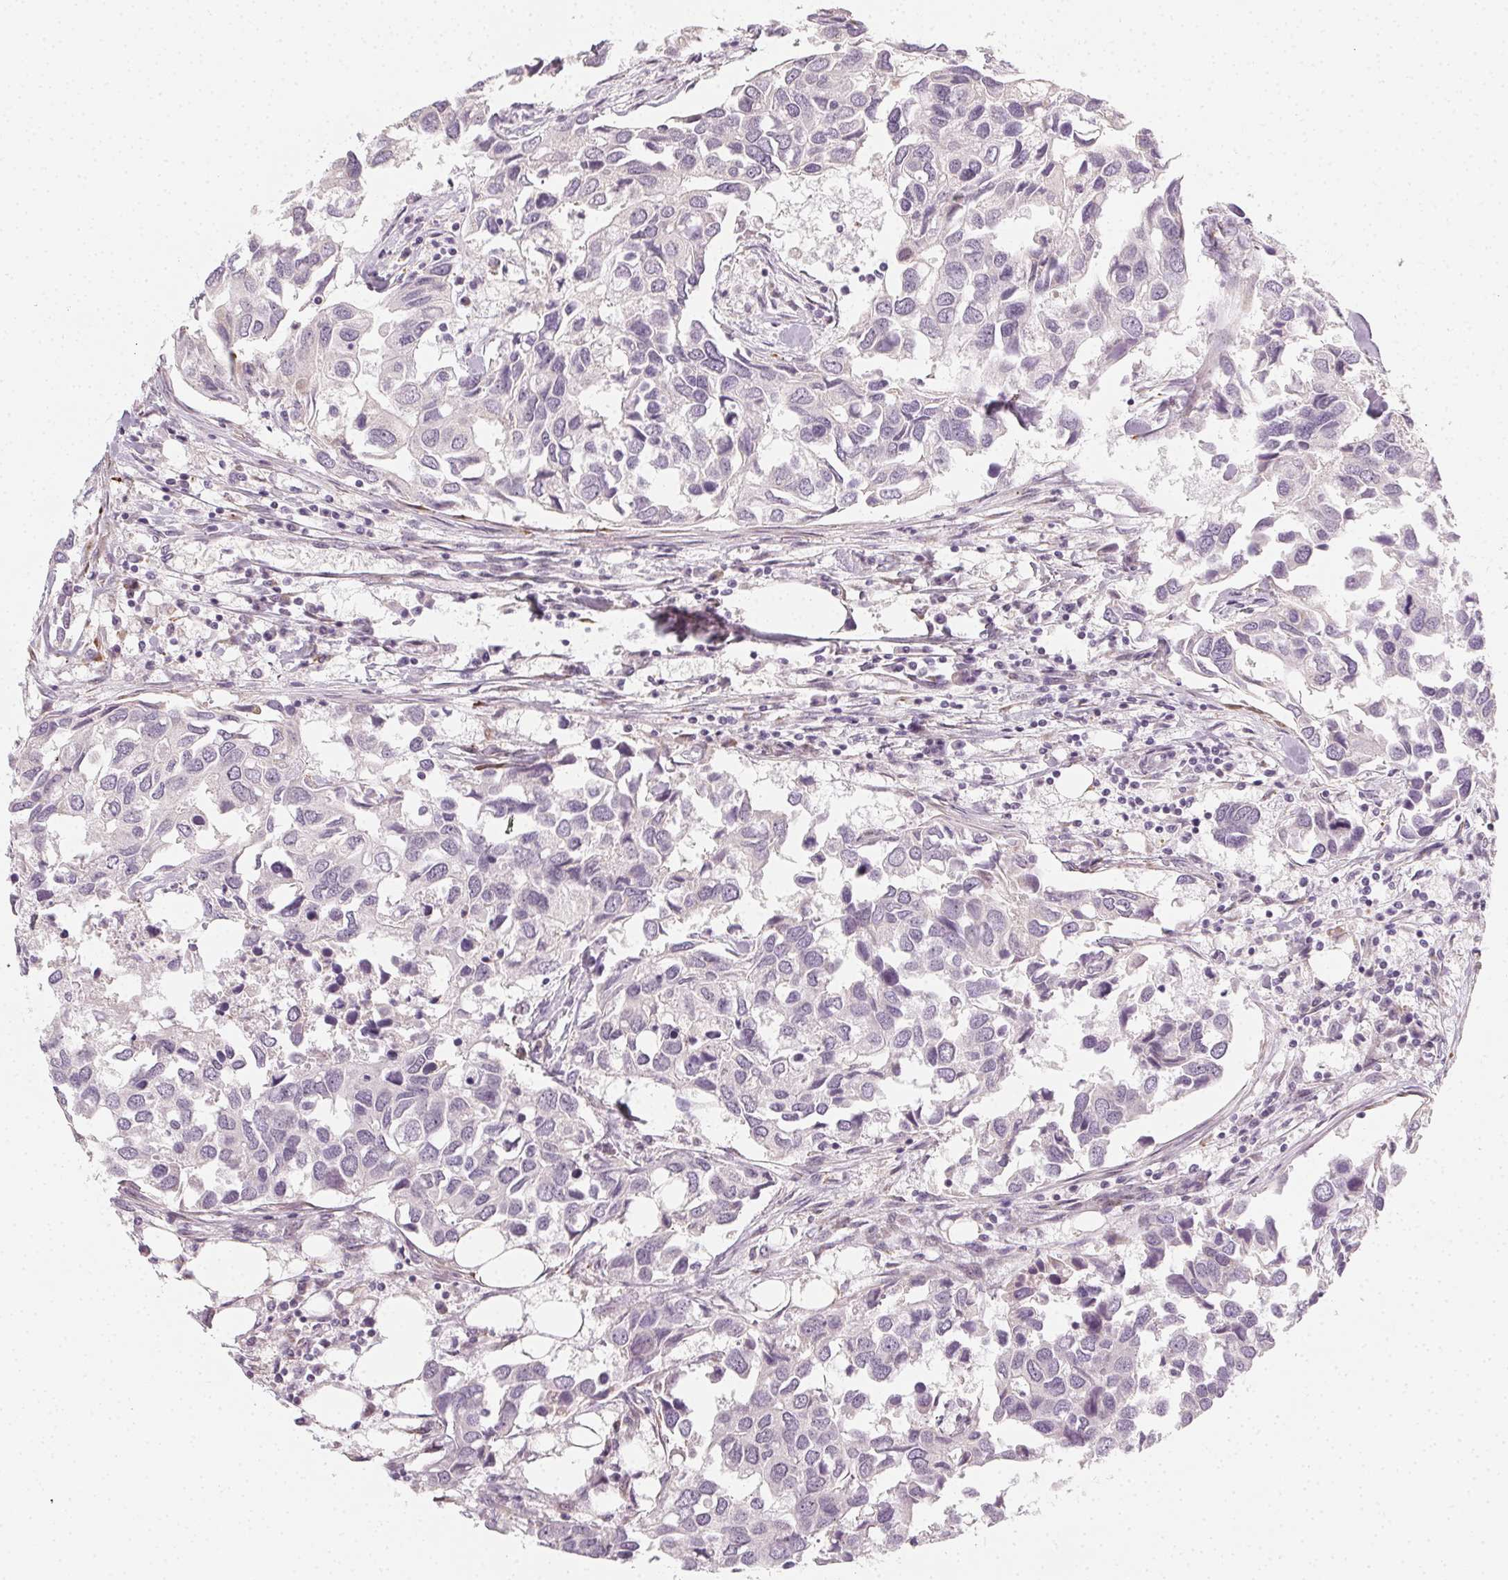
{"staining": {"intensity": "negative", "quantity": "none", "location": "none"}, "tissue": "breast cancer", "cell_type": "Tumor cells", "image_type": "cancer", "snomed": [{"axis": "morphology", "description": "Duct carcinoma"}, {"axis": "topography", "description": "Breast"}], "caption": "Tumor cells show no significant positivity in breast cancer.", "gene": "CCDC96", "patient": {"sex": "female", "age": 83}}